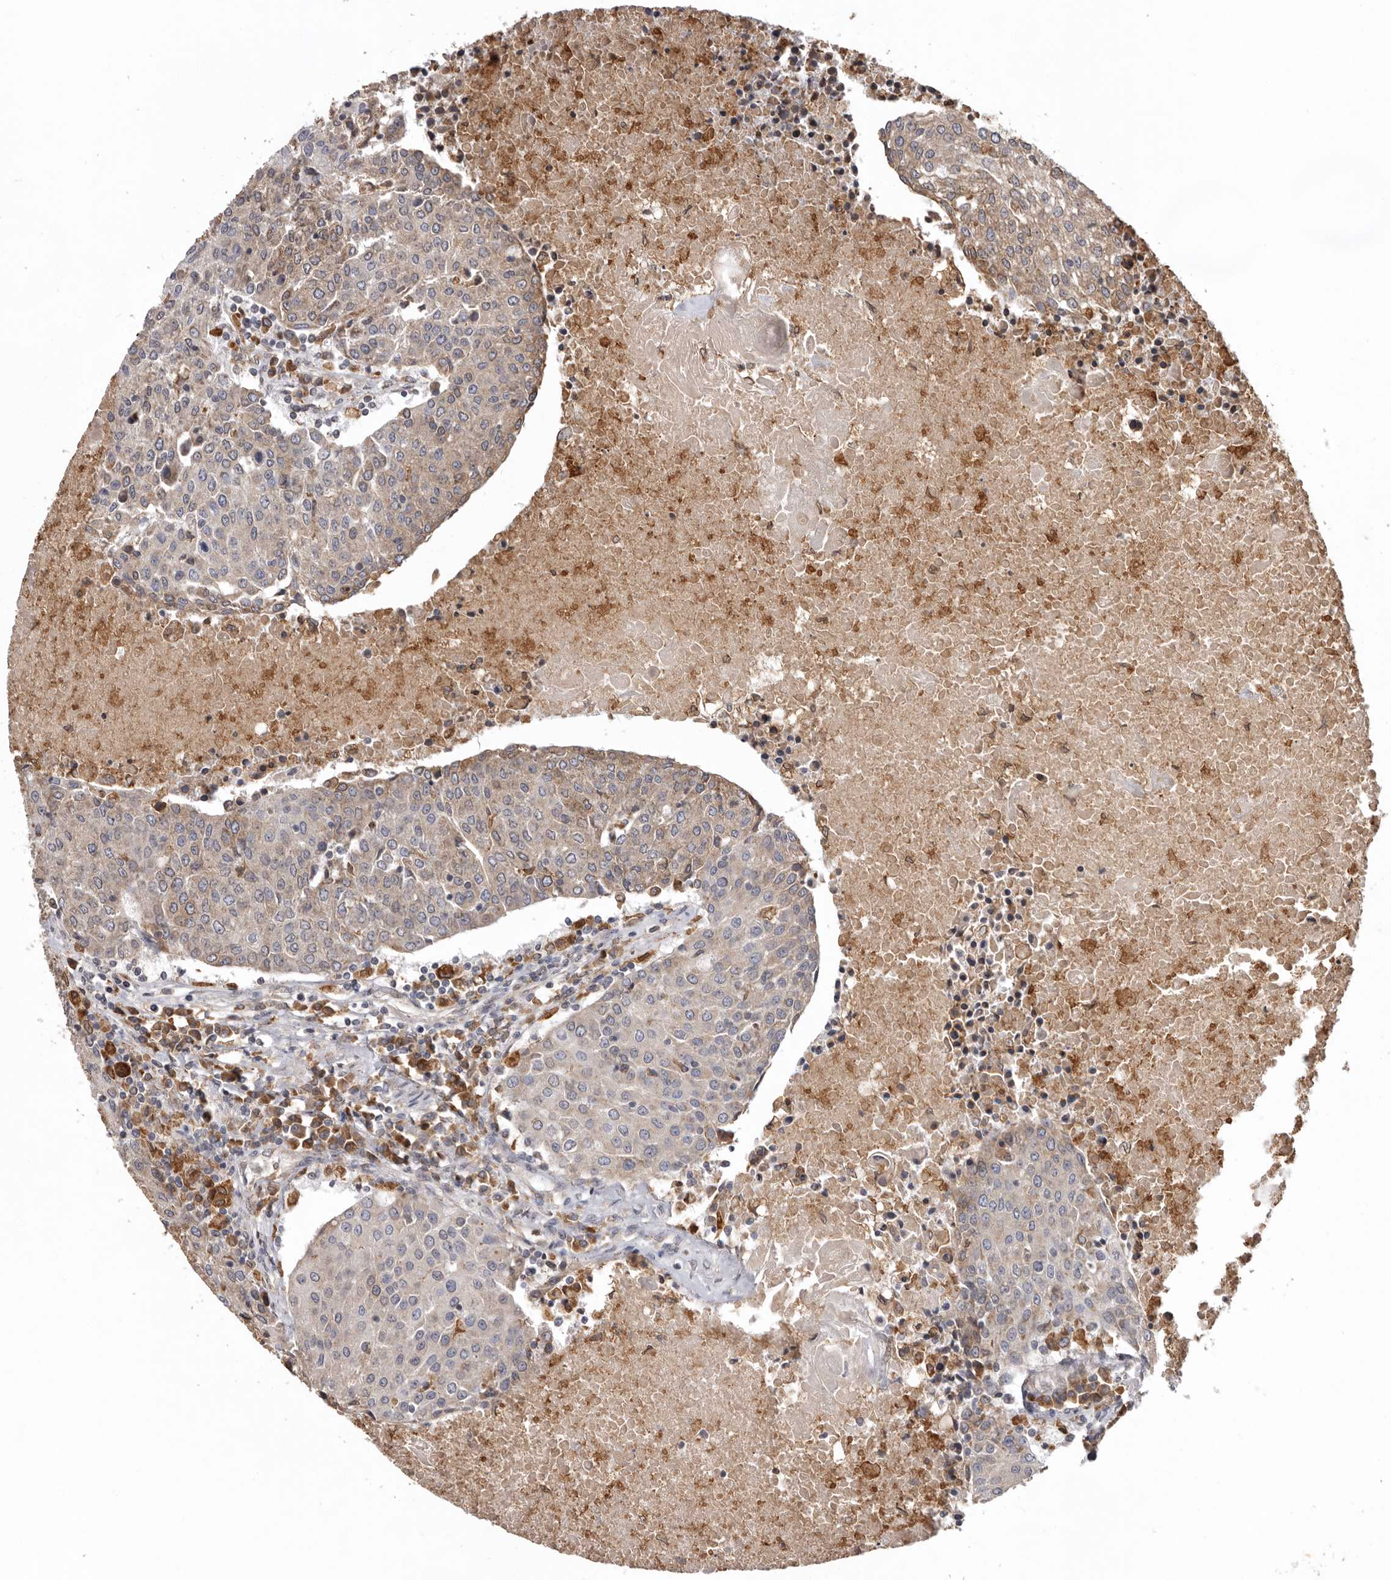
{"staining": {"intensity": "weak", "quantity": ">75%", "location": "cytoplasmic/membranous"}, "tissue": "urothelial cancer", "cell_type": "Tumor cells", "image_type": "cancer", "snomed": [{"axis": "morphology", "description": "Urothelial carcinoma, High grade"}, {"axis": "topography", "description": "Urinary bladder"}], "caption": "Immunohistochemical staining of human urothelial cancer reveals low levels of weak cytoplasmic/membranous expression in approximately >75% of tumor cells. Using DAB (3,3'-diaminobenzidine) (brown) and hematoxylin (blue) stains, captured at high magnification using brightfield microscopy.", "gene": "INKA2", "patient": {"sex": "female", "age": 85}}